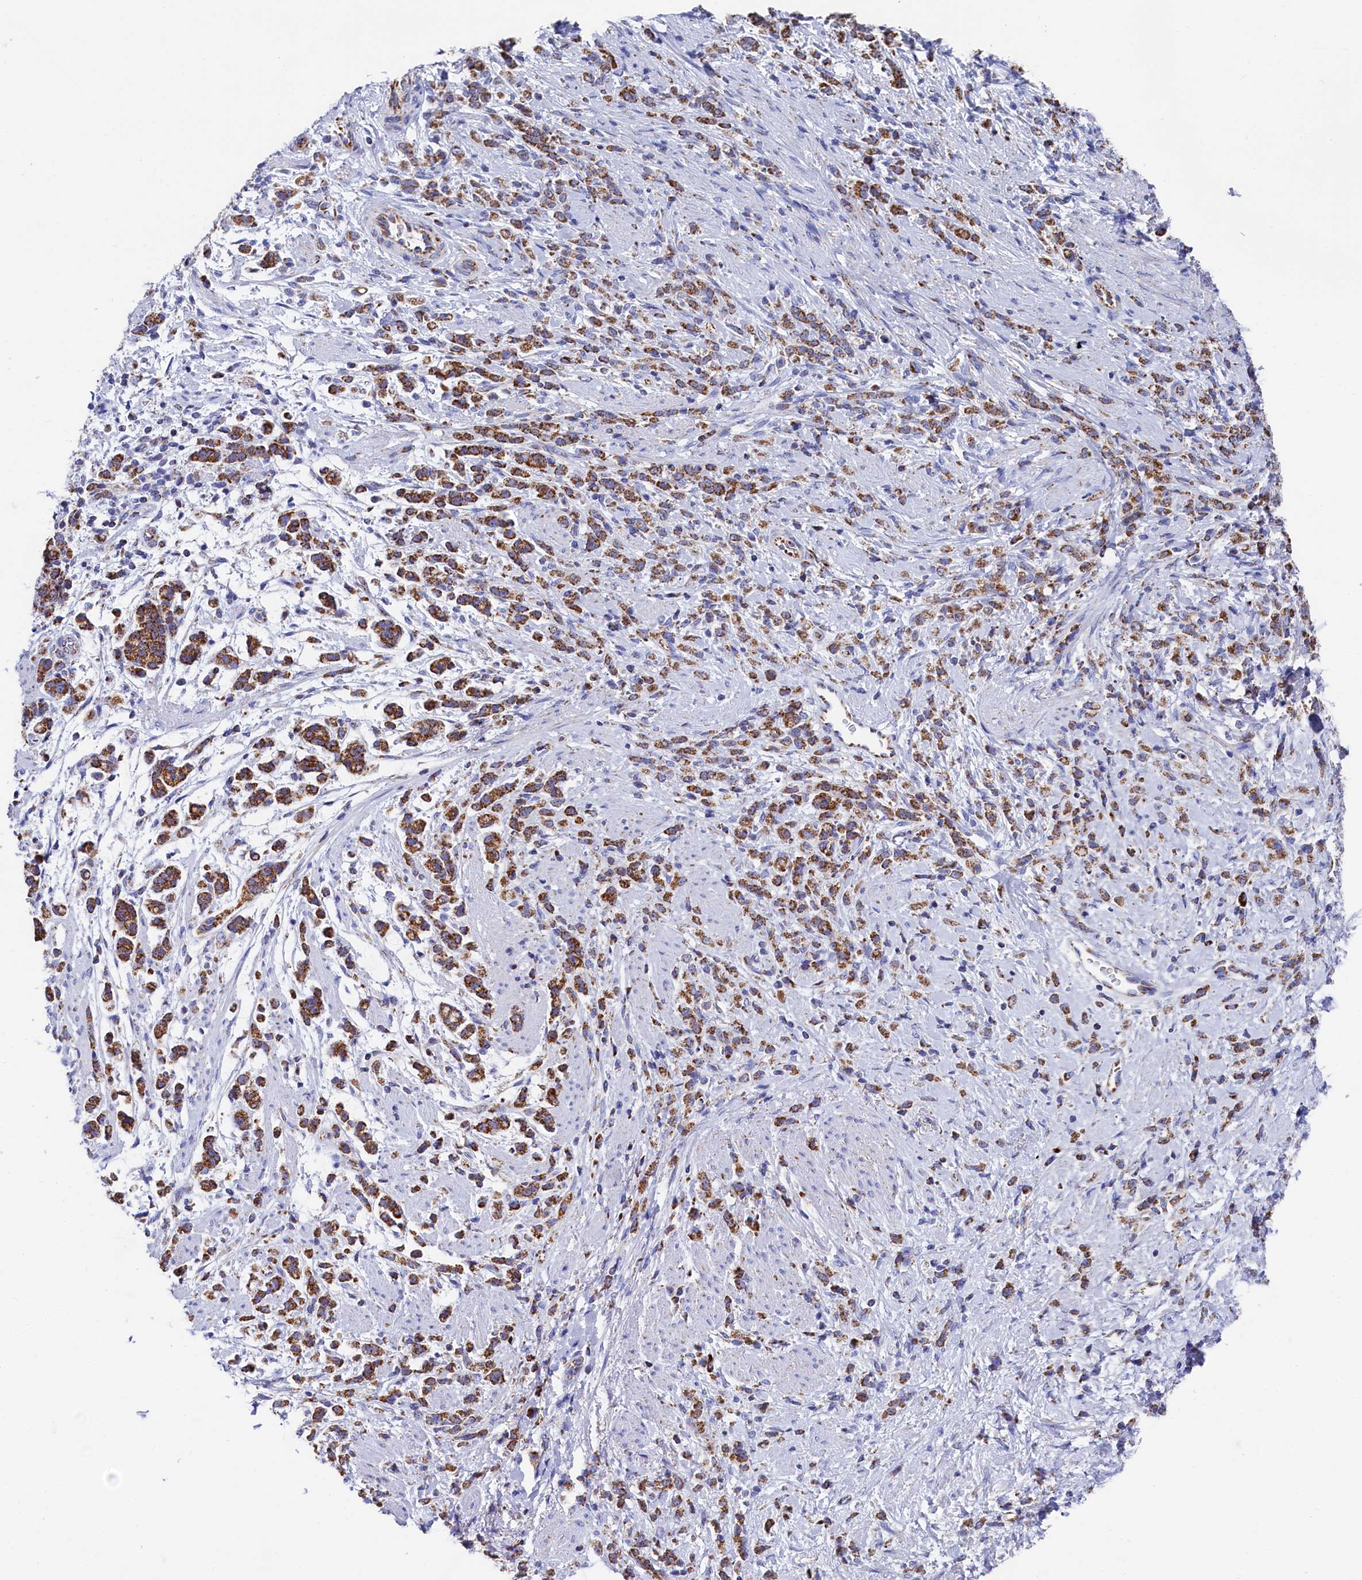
{"staining": {"intensity": "moderate", "quantity": ">75%", "location": "cytoplasmic/membranous"}, "tissue": "stomach cancer", "cell_type": "Tumor cells", "image_type": "cancer", "snomed": [{"axis": "morphology", "description": "Adenocarcinoma, NOS"}, {"axis": "topography", "description": "Stomach"}], "caption": "Stomach cancer (adenocarcinoma) stained for a protein displays moderate cytoplasmic/membranous positivity in tumor cells.", "gene": "MMAB", "patient": {"sex": "female", "age": 60}}